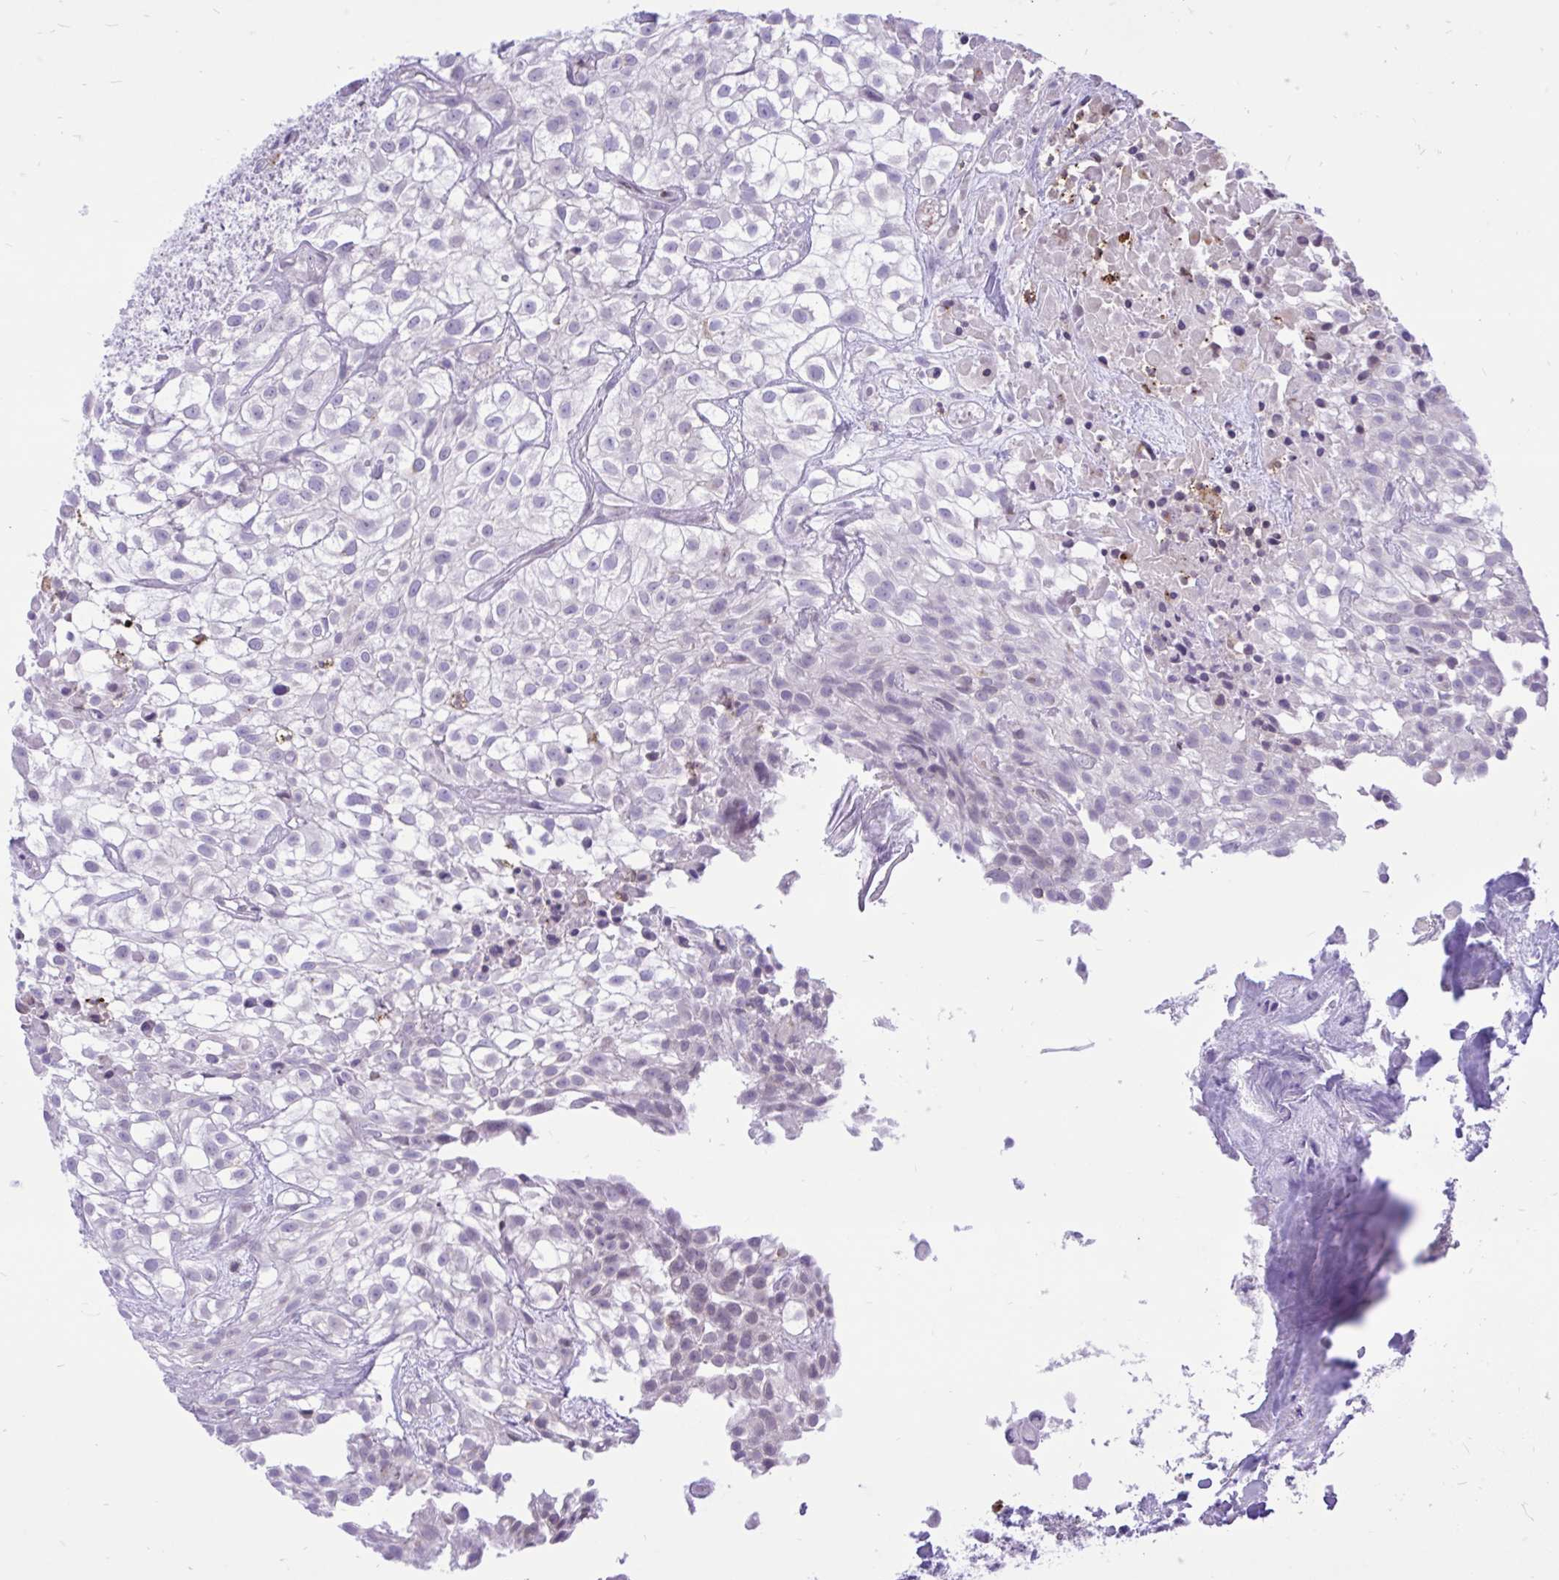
{"staining": {"intensity": "negative", "quantity": "none", "location": "none"}, "tissue": "urothelial cancer", "cell_type": "Tumor cells", "image_type": "cancer", "snomed": [{"axis": "morphology", "description": "Urothelial carcinoma, High grade"}, {"axis": "topography", "description": "Urinary bladder"}], "caption": "High magnification brightfield microscopy of urothelial cancer stained with DAB (3,3'-diaminobenzidine) (brown) and counterstained with hematoxylin (blue): tumor cells show no significant expression. (DAB (3,3'-diaminobenzidine) immunohistochemistry (IHC) visualized using brightfield microscopy, high magnification).", "gene": "CXCL8", "patient": {"sex": "male", "age": 56}}